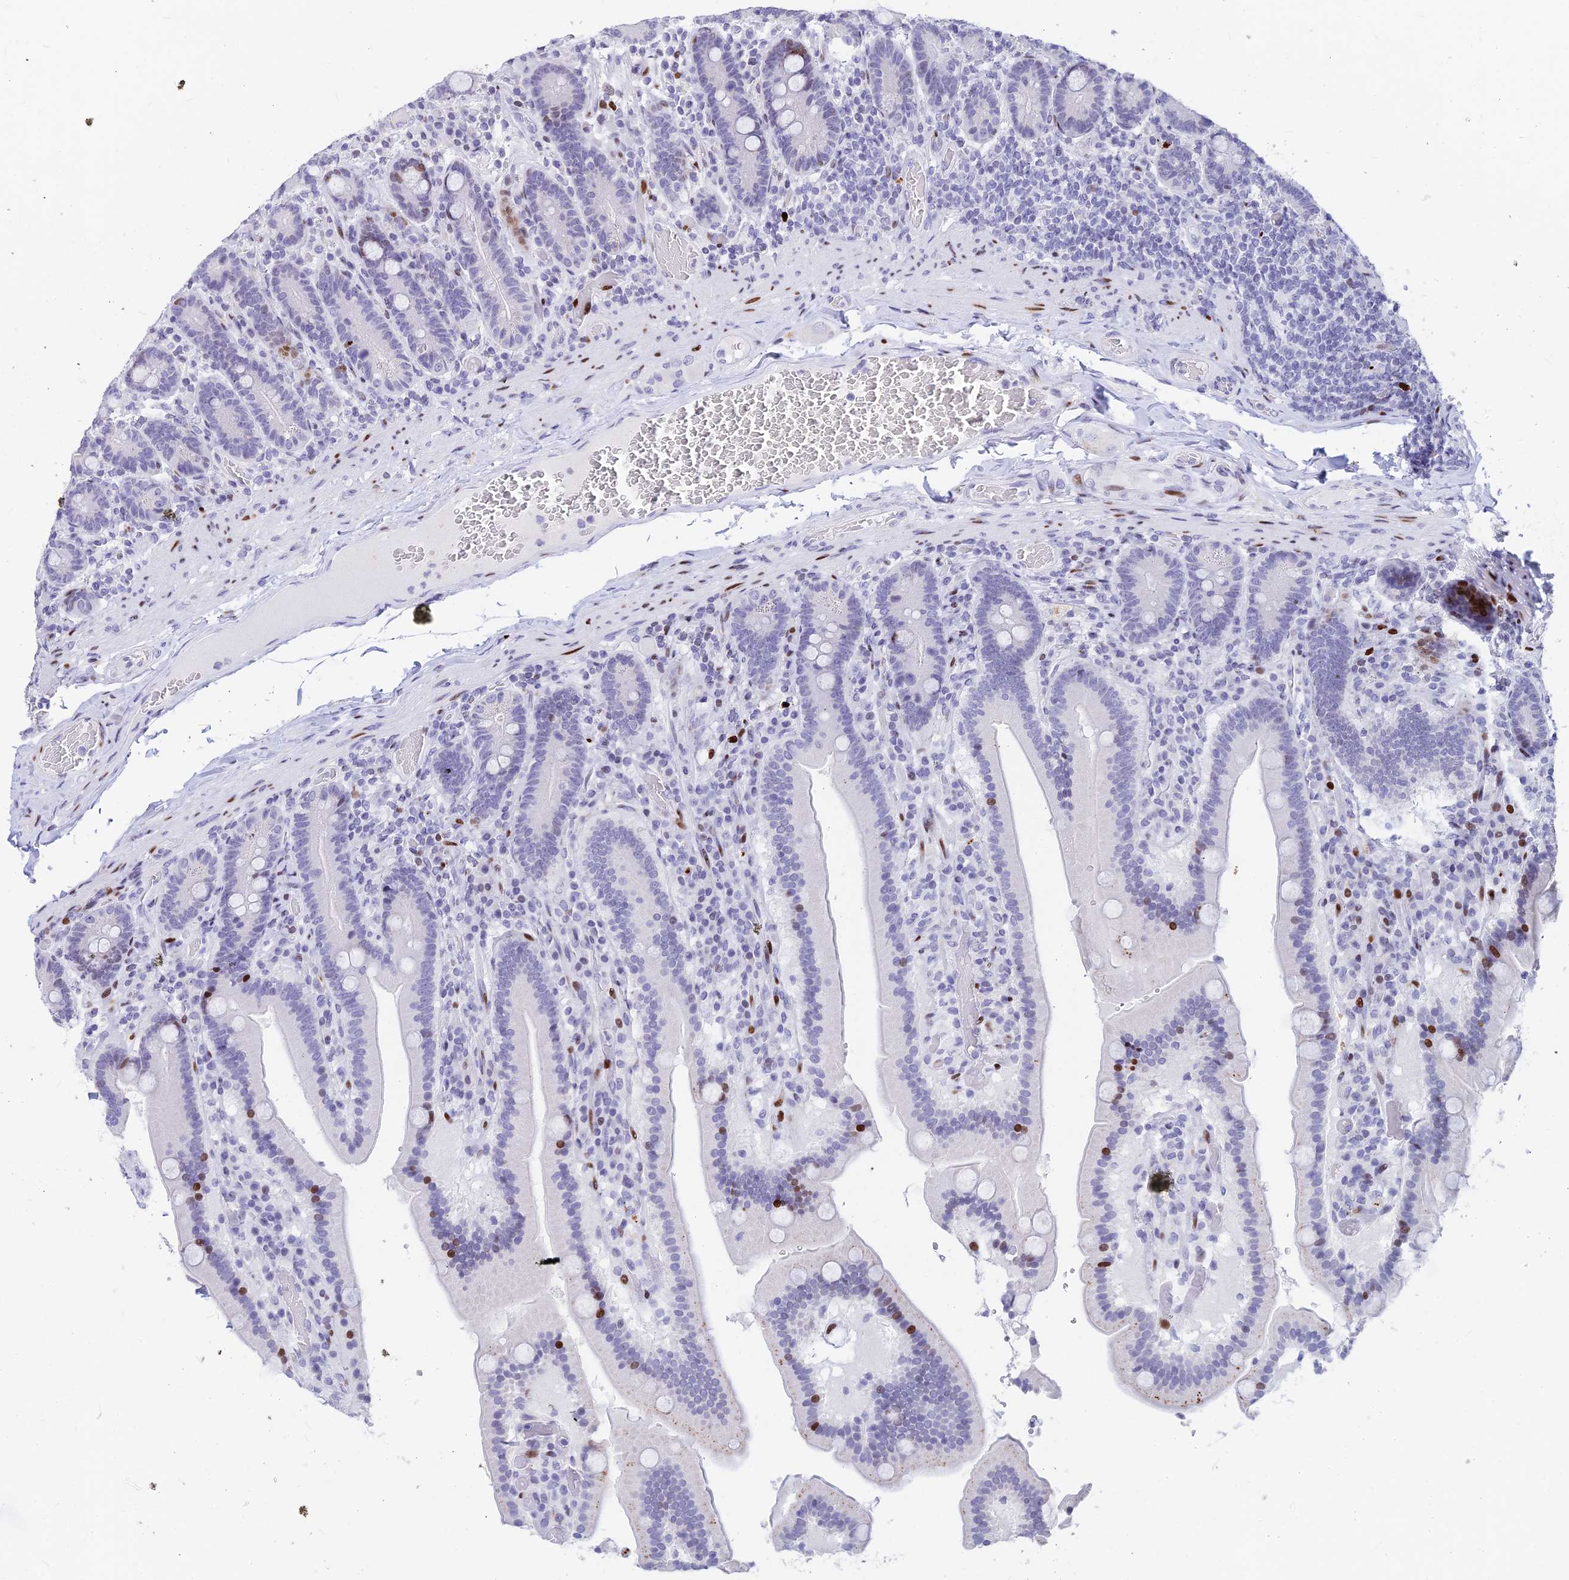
{"staining": {"intensity": "moderate", "quantity": "<25%", "location": "nuclear"}, "tissue": "duodenum", "cell_type": "Glandular cells", "image_type": "normal", "snomed": [{"axis": "morphology", "description": "Normal tissue, NOS"}, {"axis": "topography", "description": "Duodenum"}], "caption": "This is a photomicrograph of IHC staining of unremarkable duodenum, which shows moderate expression in the nuclear of glandular cells.", "gene": "PRPS1", "patient": {"sex": "female", "age": 62}}